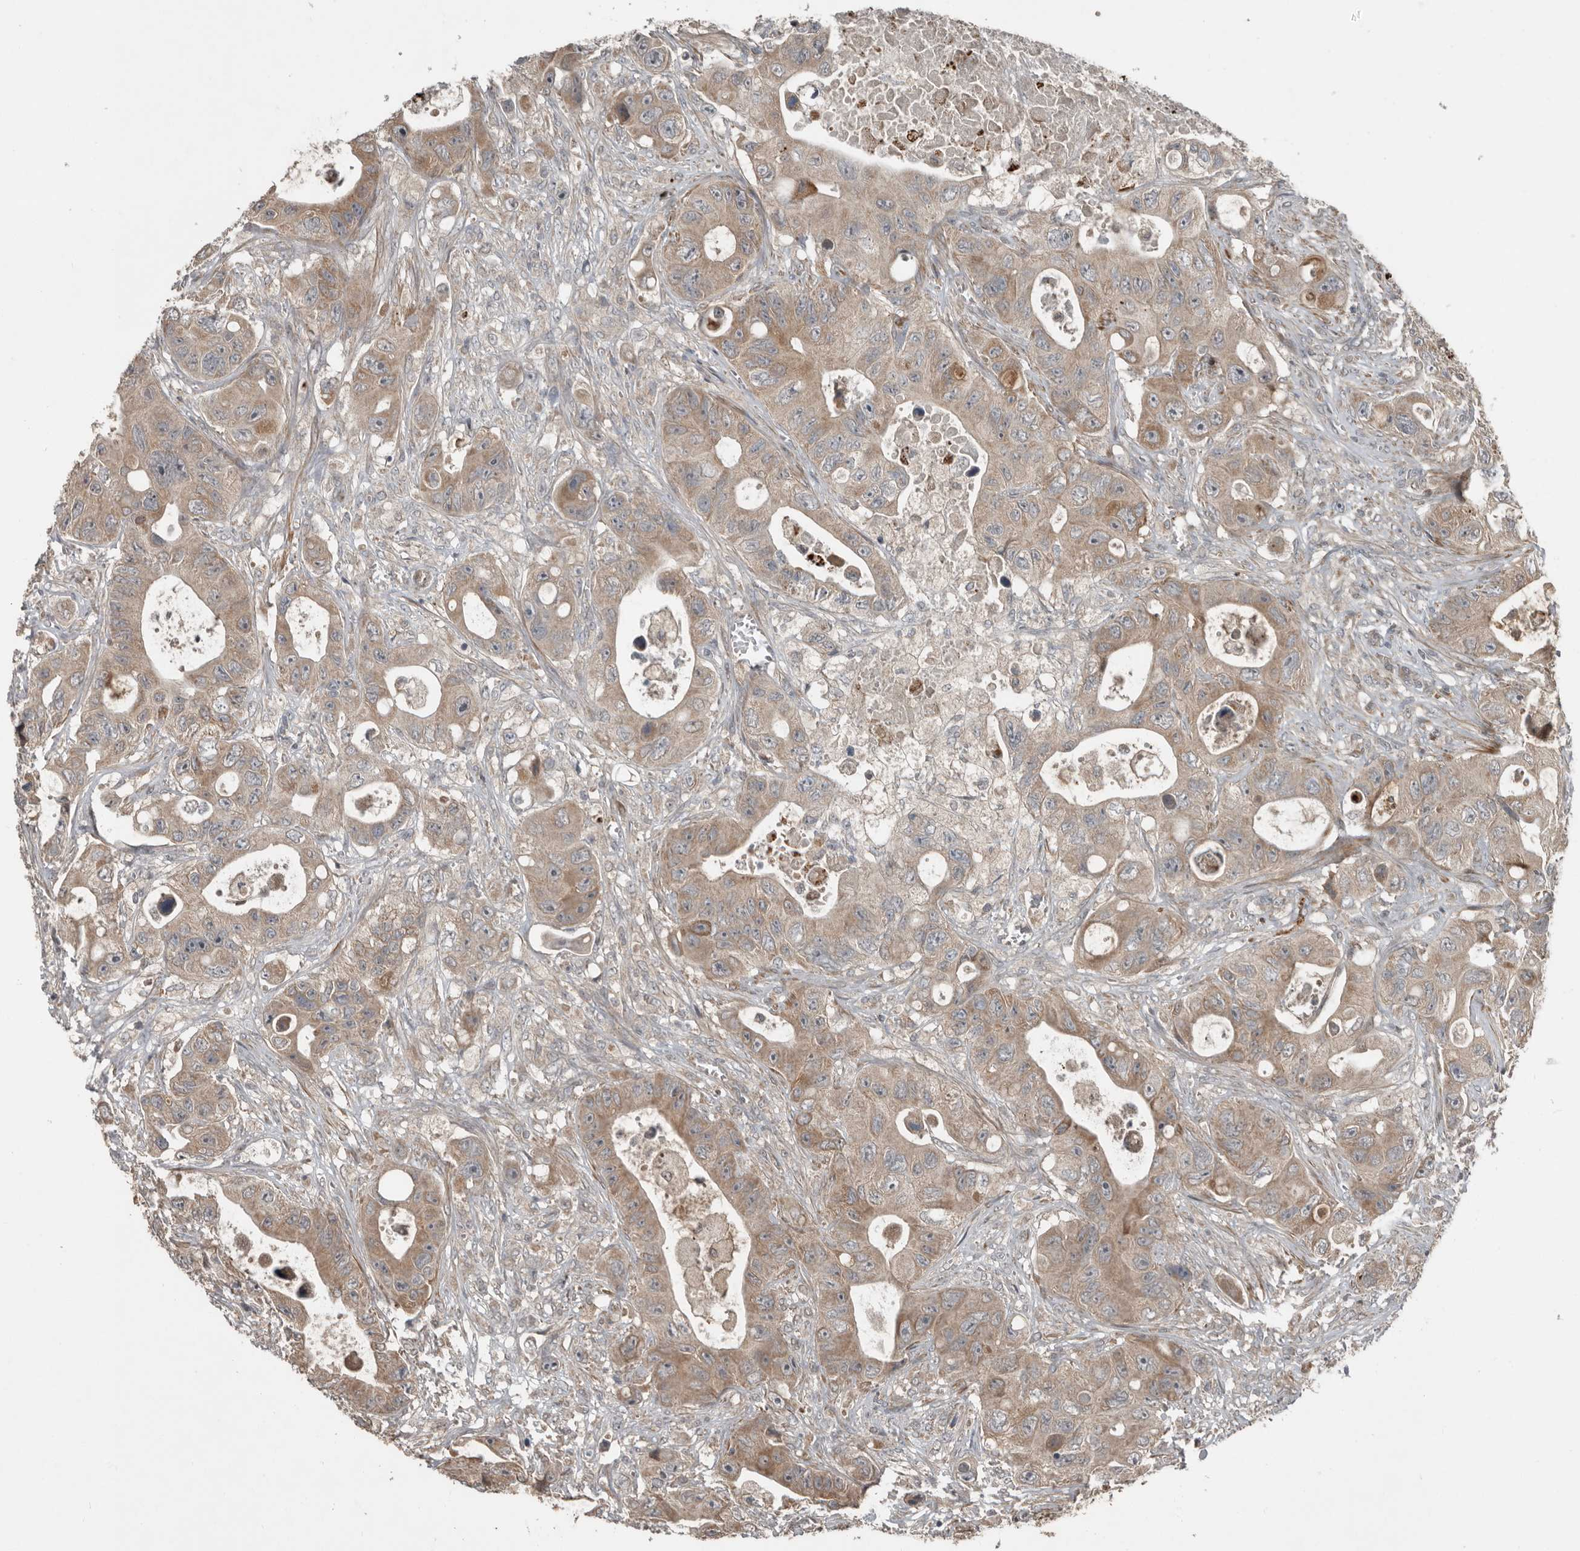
{"staining": {"intensity": "weak", "quantity": ">75%", "location": "cytoplasmic/membranous"}, "tissue": "colorectal cancer", "cell_type": "Tumor cells", "image_type": "cancer", "snomed": [{"axis": "morphology", "description": "Adenocarcinoma, NOS"}, {"axis": "topography", "description": "Colon"}], "caption": "Colorectal cancer was stained to show a protein in brown. There is low levels of weak cytoplasmic/membranous expression in about >75% of tumor cells.", "gene": "SLC6A7", "patient": {"sex": "female", "age": 46}}